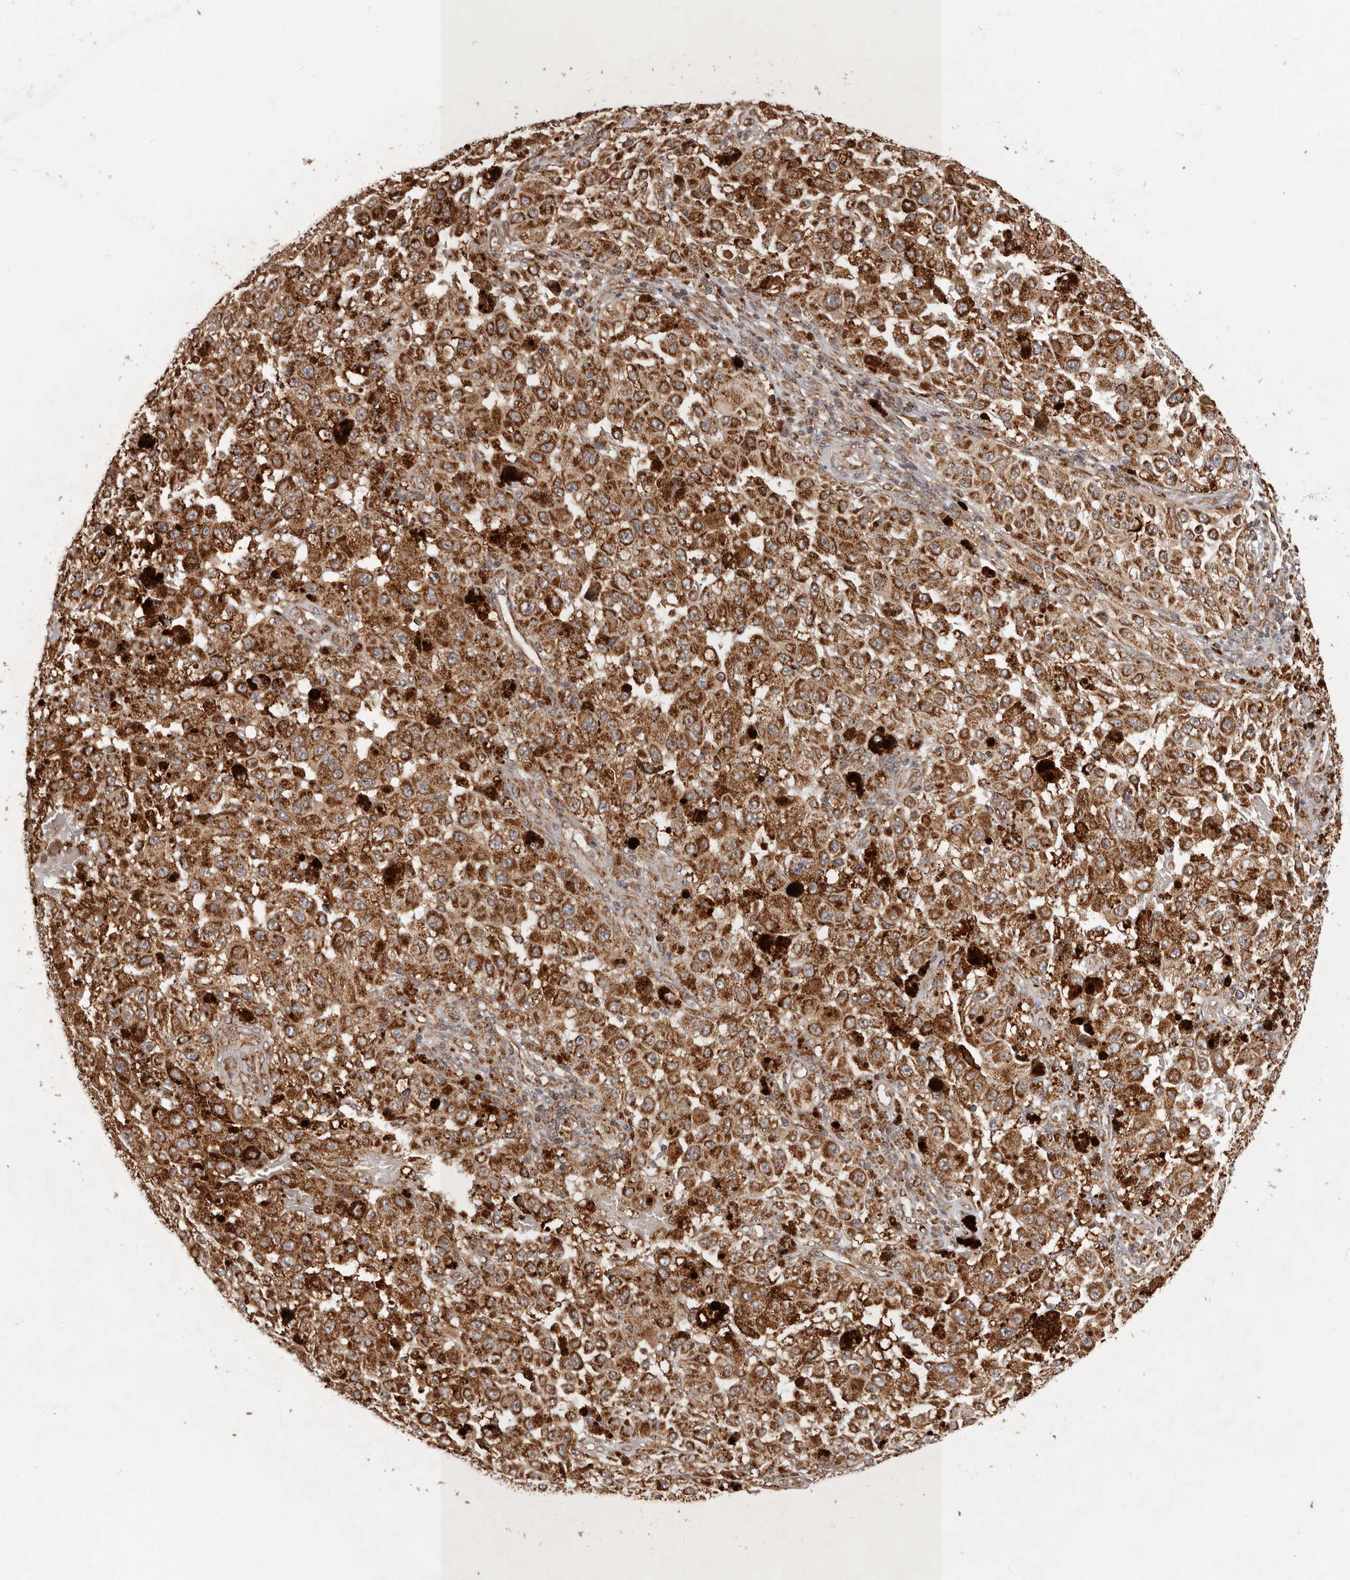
{"staining": {"intensity": "strong", "quantity": ">75%", "location": "cytoplasmic/membranous"}, "tissue": "melanoma", "cell_type": "Tumor cells", "image_type": "cancer", "snomed": [{"axis": "morphology", "description": "Malignant melanoma, NOS"}, {"axis": "topography", "description": "Skin"}], "caption": "Protein analysis of malignant melanoma tissue demonstrates strong cytoplasmic/membranous staining in about >75% of tumor cells. Immunohistochemistry (ihc) stains the protein of interest in brown and the nuclei are stained blue.", "gene": "MRPS10", "patient": {"sex": "female", "age": 64}}